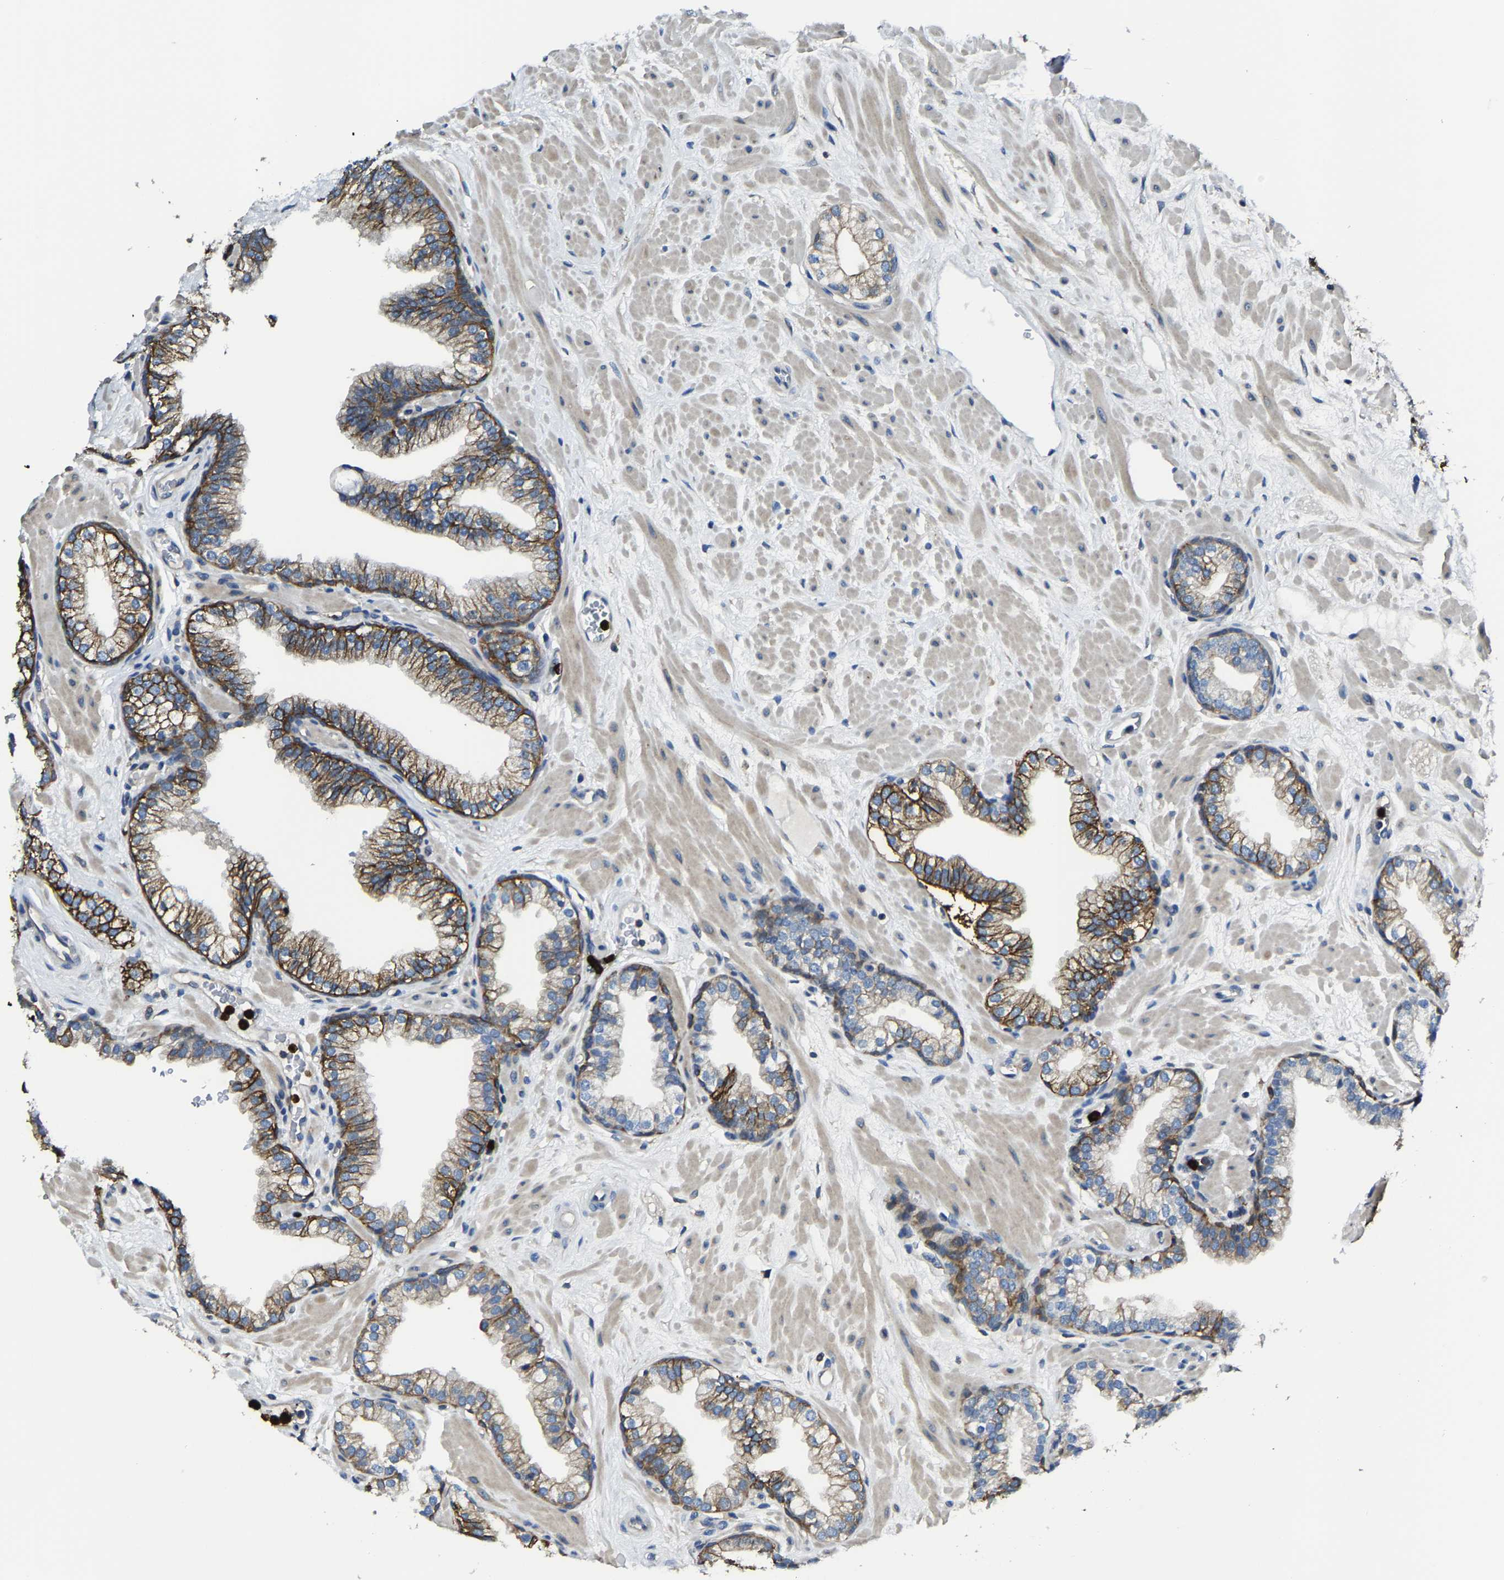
{"staining": {"intensity": "moderate", "quantity": "25%-75%", "location": "cytoplasmic/membranous"}, "tissue": "prostate", "cell_type": "Glandular cells", "image_type": "normal", "snomed": [{"axis": "morphology", "description": "Normal tissue, NOS"}, {"axis": "morphology", "description": "Urothelial carcinoma, Low grade"}, {"axis": "topography", "description": "Urinary bladder"}, {"axis": "topography", "description": "Prostate"}], "caption": "Immunohistochemical staining of normal human prostate exhibits 25%-75% levels of moderate cytoplasmic/membranous protein expression in approximately 25%-75% of glandular cells. Nuclei are stained in blue.", "gene": "TRAF6", "patient": {"sex": "male", "age": 60}}